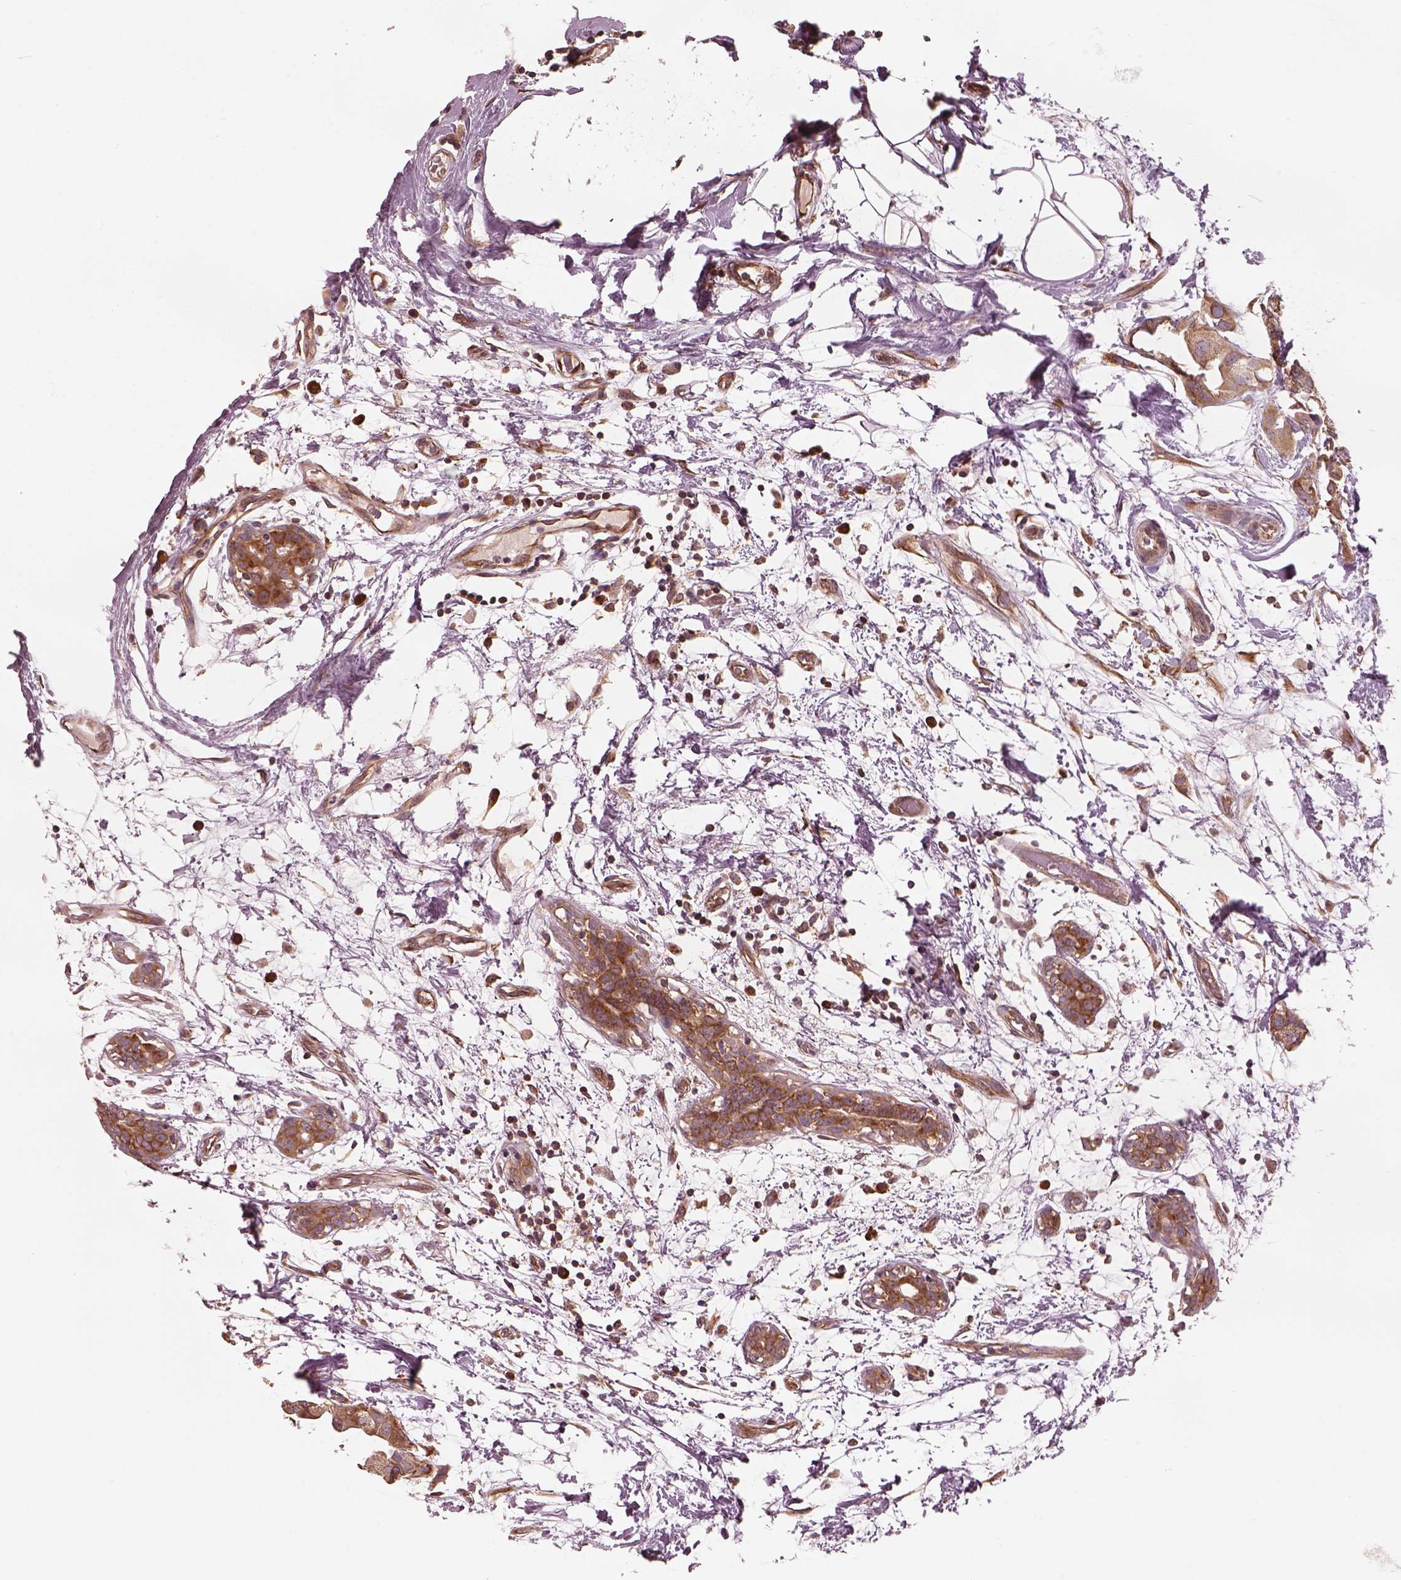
{"staining": {"intensity": "moderate", "quantity": ">75%", "location": "cytoplasmic/membranous"}, "tissue": "breast cancer", "cell_type": "Tumor cells", "image_type": "cancer", "snomed": [{"axis": "morphology", "description": "Normal tissue, NOS"}, {"axis": "morphology", "description": "Duct carcinoma"}, {"axis": "topography", "description": "Breast"}], "caption": "This image shows breast infiltrating ductal carcinoma stained with immunohistochemistry to label a protein in brown. The cytoplasmic/membranous of tumor cells show moderate positivity for the protein. Nuclei are counter-stained blue.", "gene": "RPS5", "patient": {"sex": "female", "age": 40}}